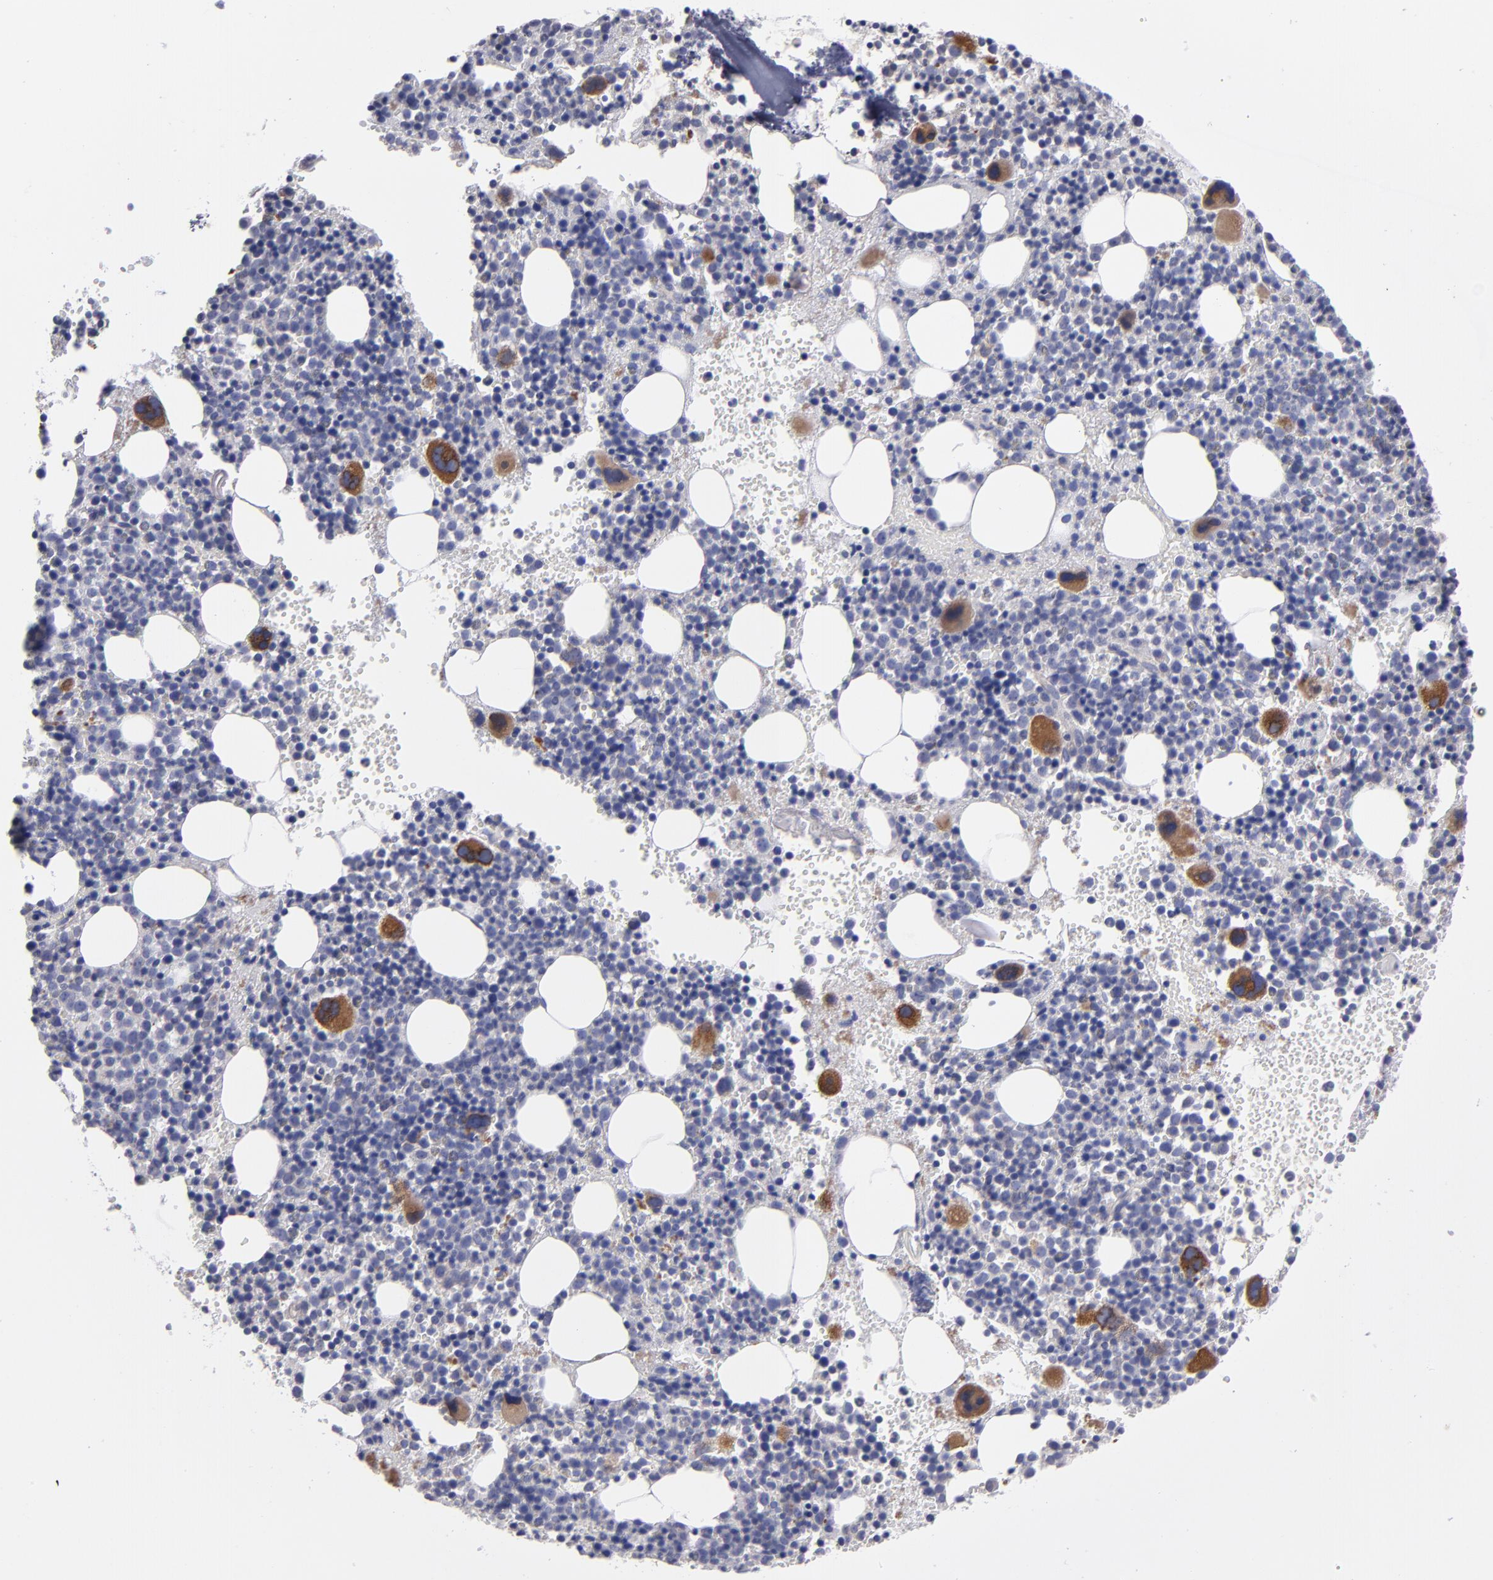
{"staining": {"intensity": "strong", "quantity": "<25%", "location": "cytoplasmic/membranous"}, "tissue": "bone marrow", "cell_type": "Hematopoietic cells", "image_type": "normal", "snomed": [{"axis": "morphology", "description": "Normal tissue, NOS"}, {"axis": "topography", "description": "Bone marrow"}], "caption": "A medium amount of strong cytoplasmic/membranous staining is present in approximately <25% of hematopoietic cells in benign bone marrow. Using DAB (brown) and hematoxylin (blue) stains, captured at high magnification using brightfield microscopy.", "gene": "SLMAP", "patient": {"sex": "male", "age": 34}}